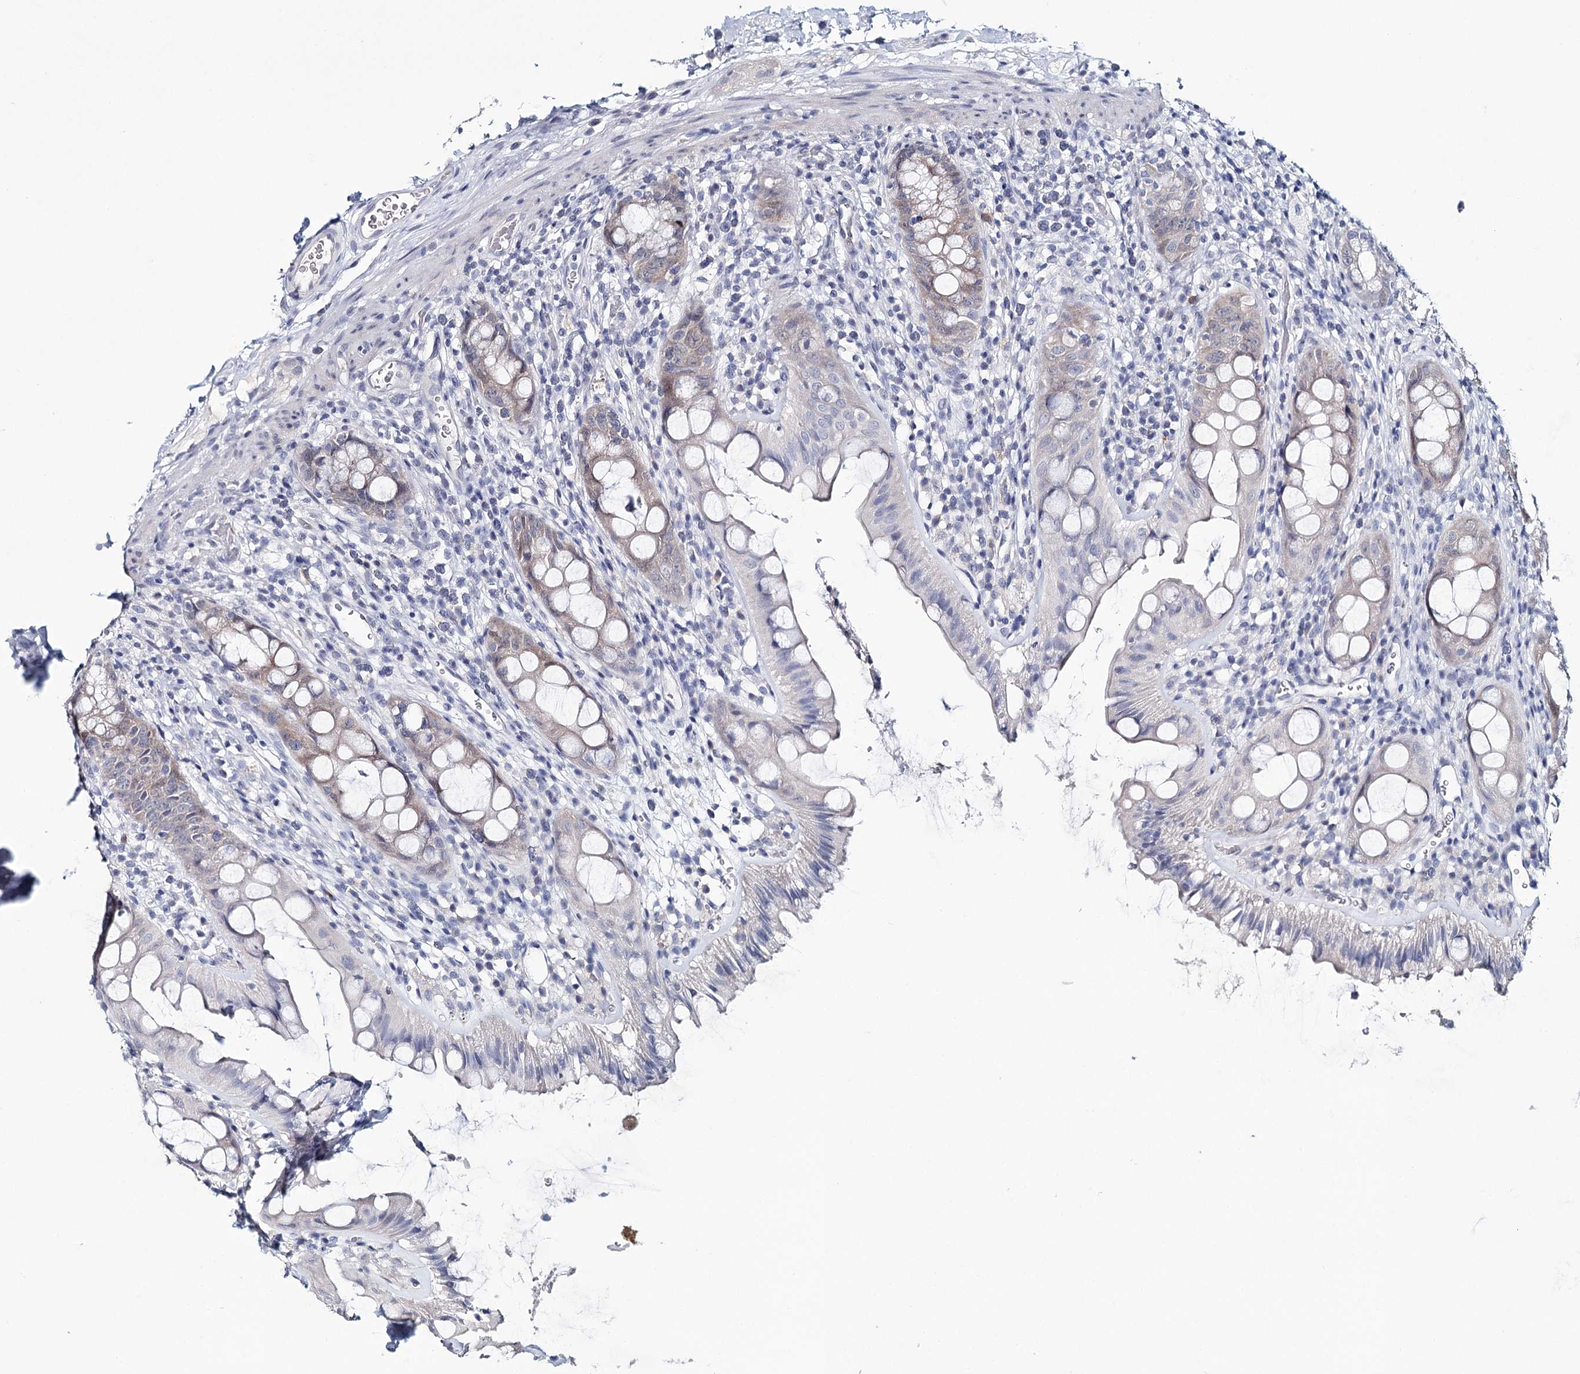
{"staining": {"intensity": "weak", "quantity": "<25%", "location": "cytoplasmic/membranous"}, "tissue": "rectum", "cell_type": "Glandular cells", "image_type": "normal", "snomed": [{"axis": "morphology", "description": "Normal tissue, NOS"}, {"axis": "topography", "description": "Rectum"}], "caption": "High magnification brightfield microscopy of benign rectum stained with DAB (brown) and counterstained with hematoxylin (blue): glandular cells show no significant staining. (Stains: DAB (3,3'-diaminobenzidine) IHC with hematoxylin counter stain, Microscopy: brightfield microscopy at high magnification).", "gene": "HSPA4L", "patient": {"sex": "female", "age": 57}}